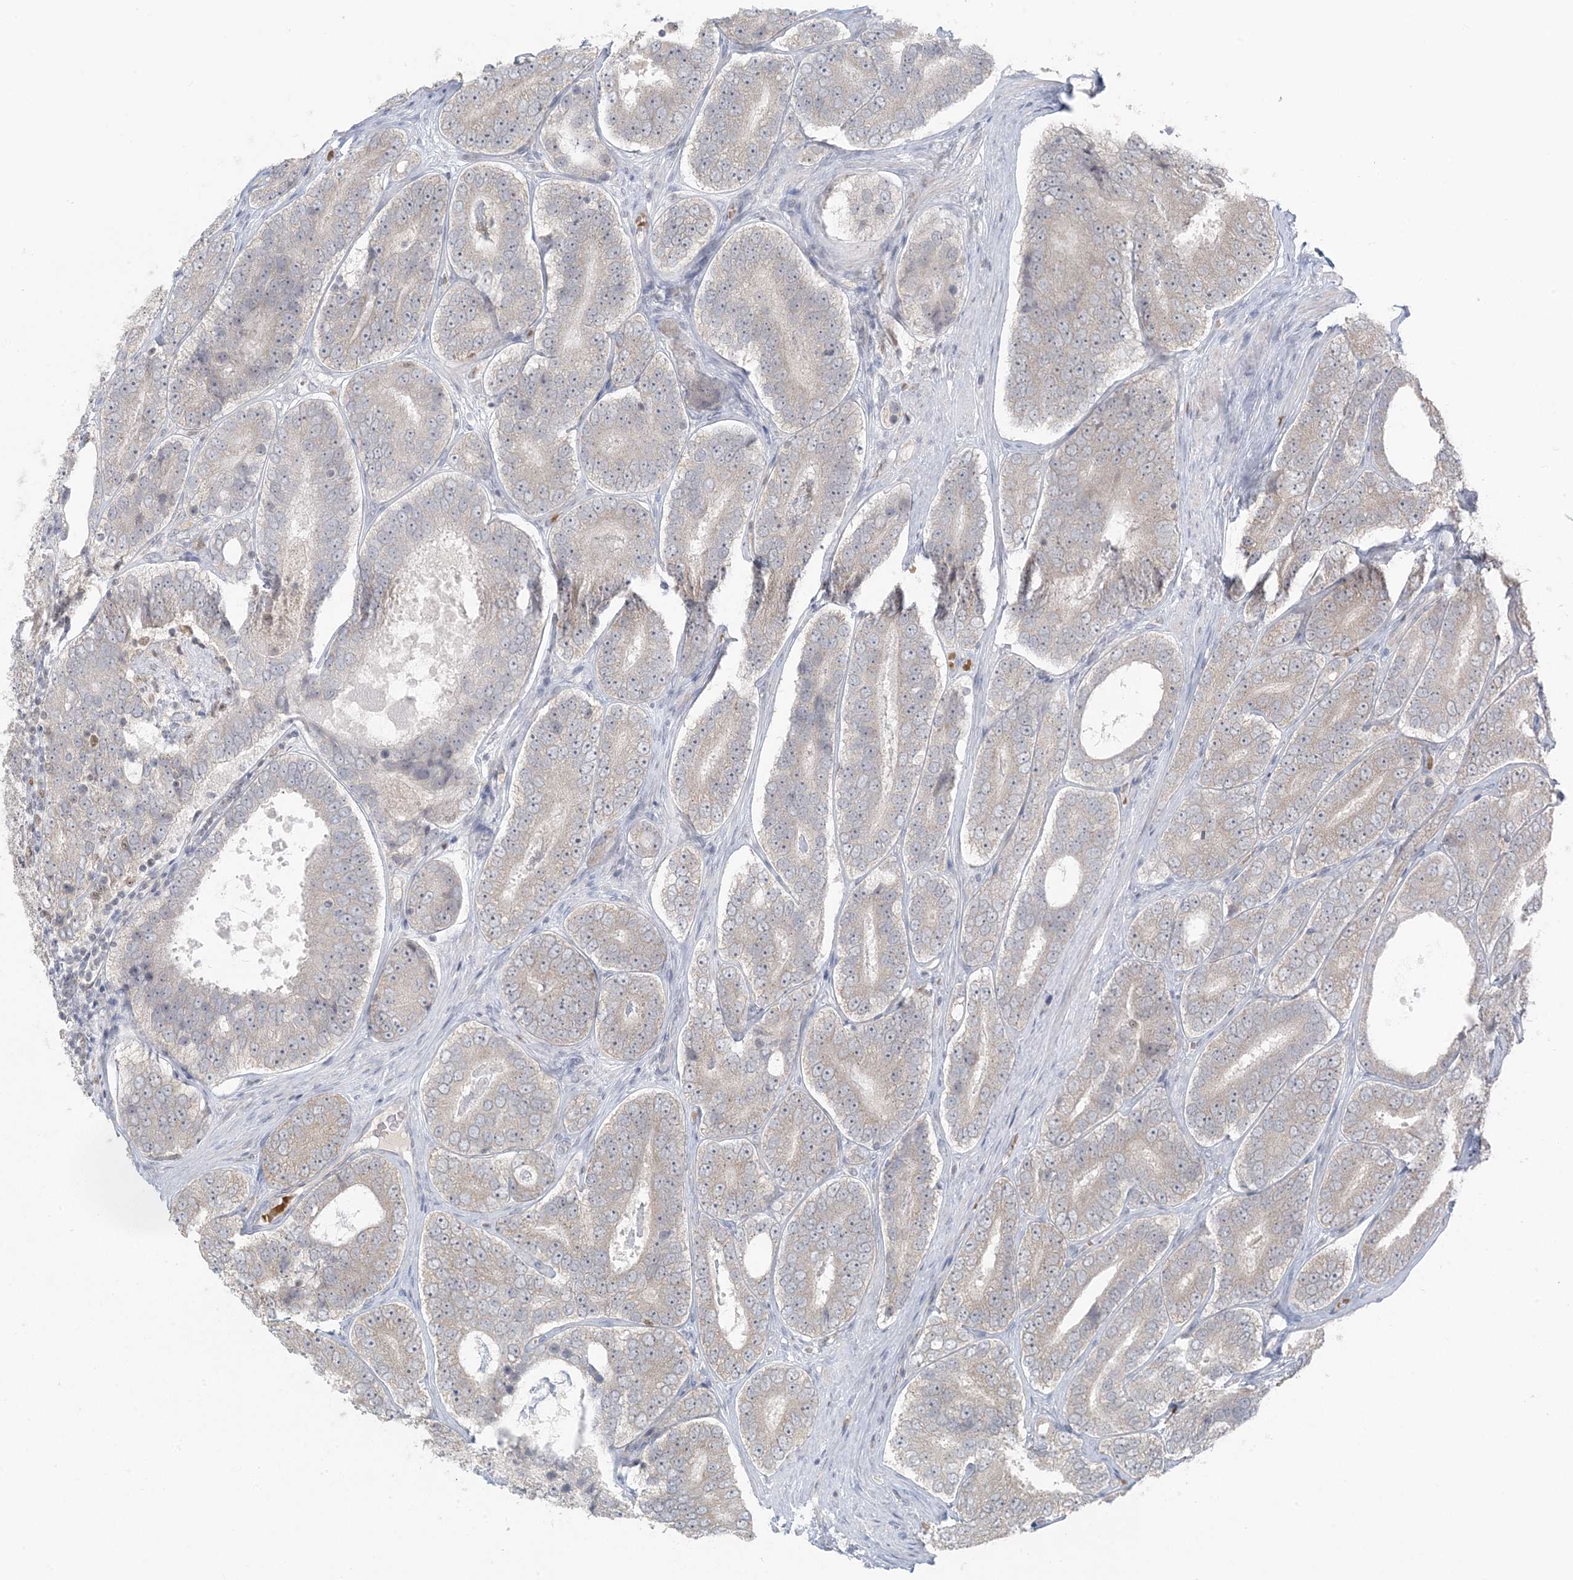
{"staining": {"intensity": "negative", "quantity": "none", "location": "none"}, "tissue": "prostate cancer", "cell_type": "Tumor cells", "image_type": "cancer", "snomed": [{"axis": "morphology", "description": "Adenocarcinoma, High grade"}, {"axis": "topography", "description": "Prostate"}], "caption": "There is no significant positivity in tumor cells of prostate adenocarcinoma (high-grade).", "gene": "CTDNEP1", "patient": {"sex": "male", "age": 56}}